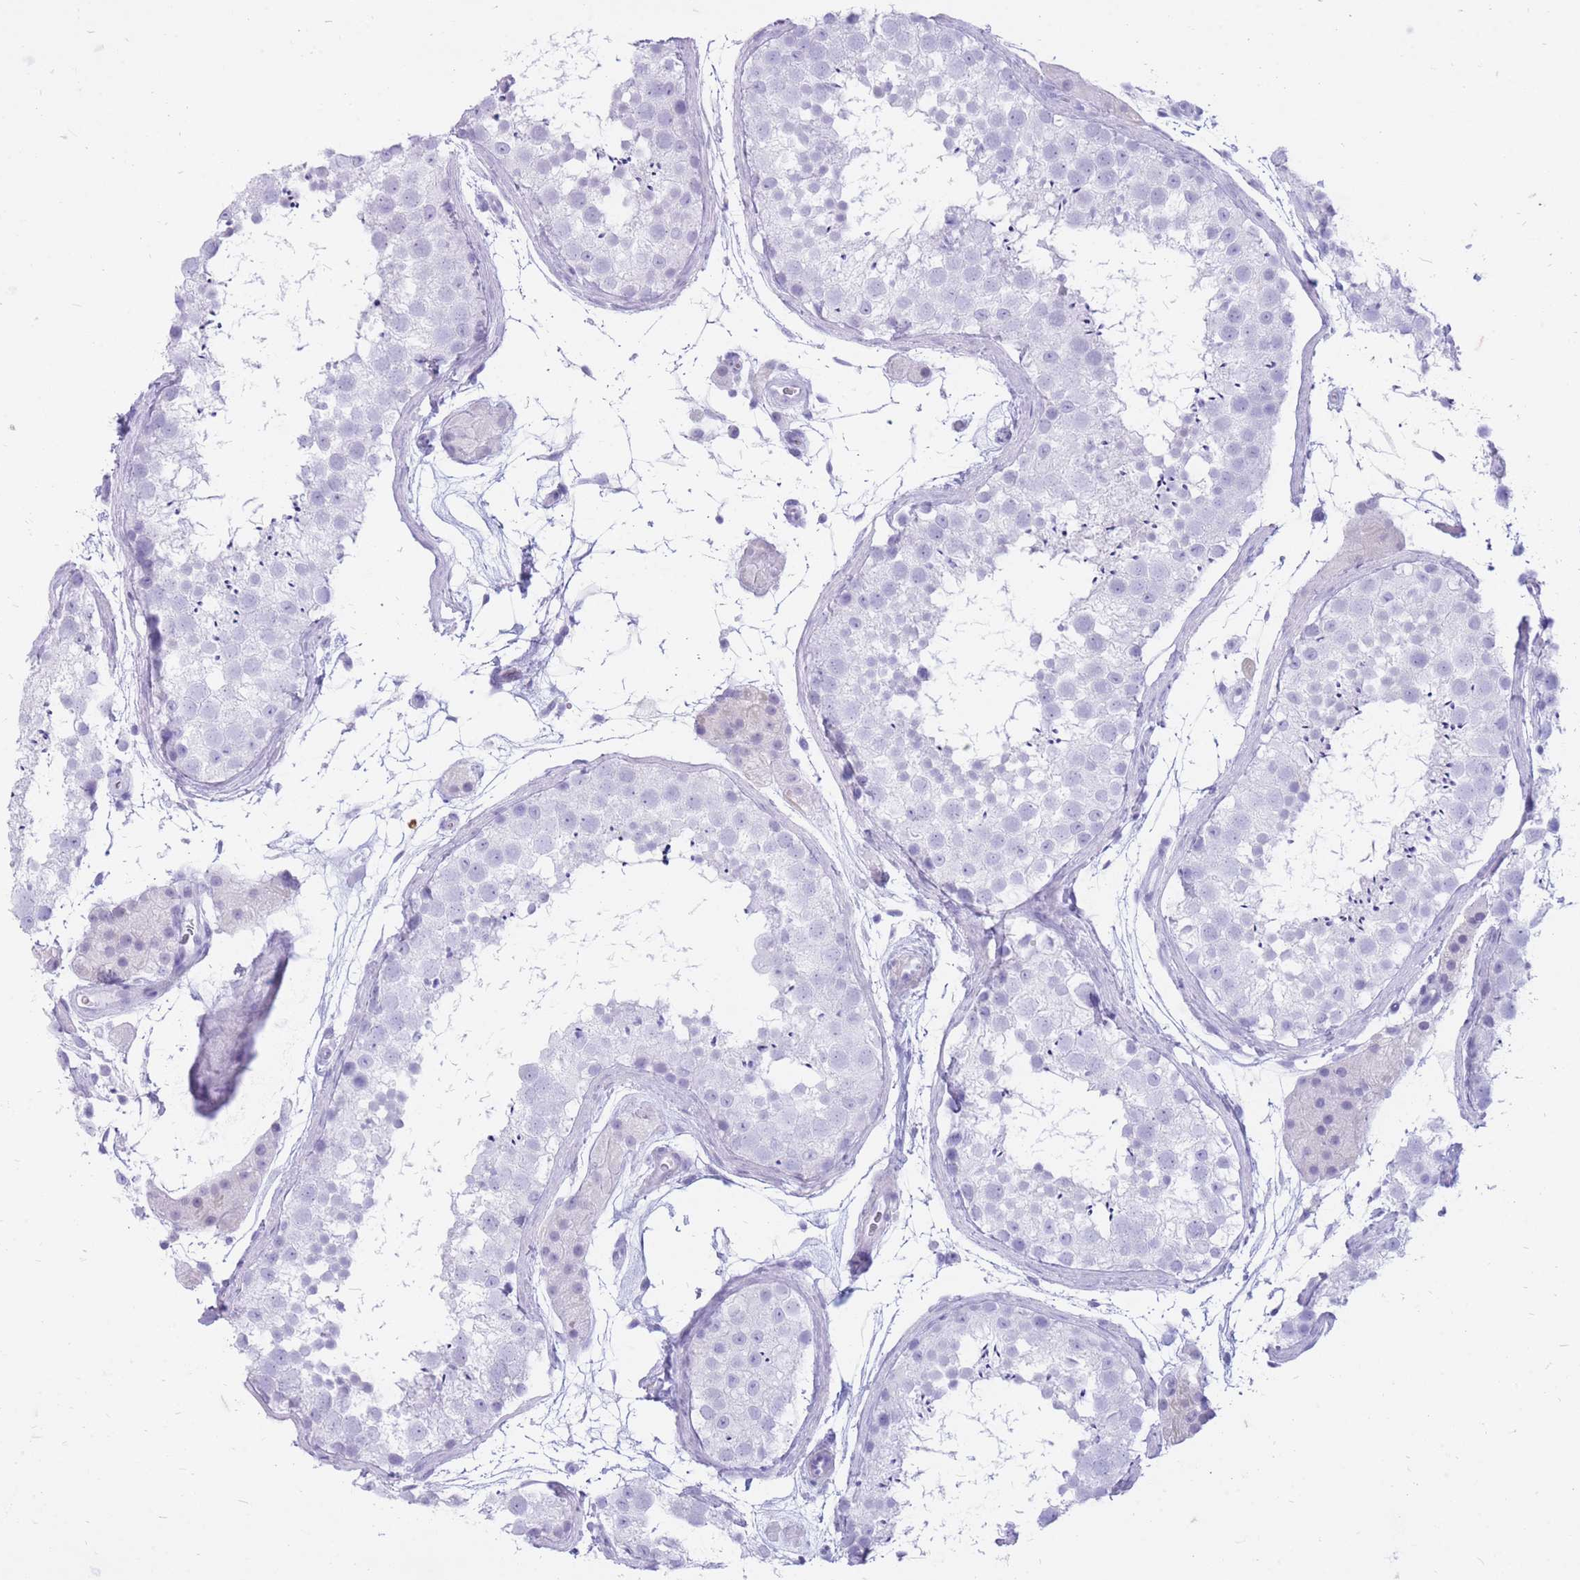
{"staining": {"intensity": "negative", "quantity": "none", "location": "none"}, "tissue": "testis", "cell_type": "Cells in seminiferous ducts", "image_type": "normal", "snomed": [{"axis": "morphology", "description": "Normal tissue, NOS"}, {"axis": "topography", "description": "Testis"}], "caption": "High power microscopy micrograph of an IHC histopathology image of benign testis, revealing no significant expression in cells in seminiferous ducts. (Brightfield microscopy of DAB (3,3'-diaminobenzidine) immunohistochemistry at high magnification).", "gene": "ZFP37", "patient": {"sex": "male", "age": 41}}